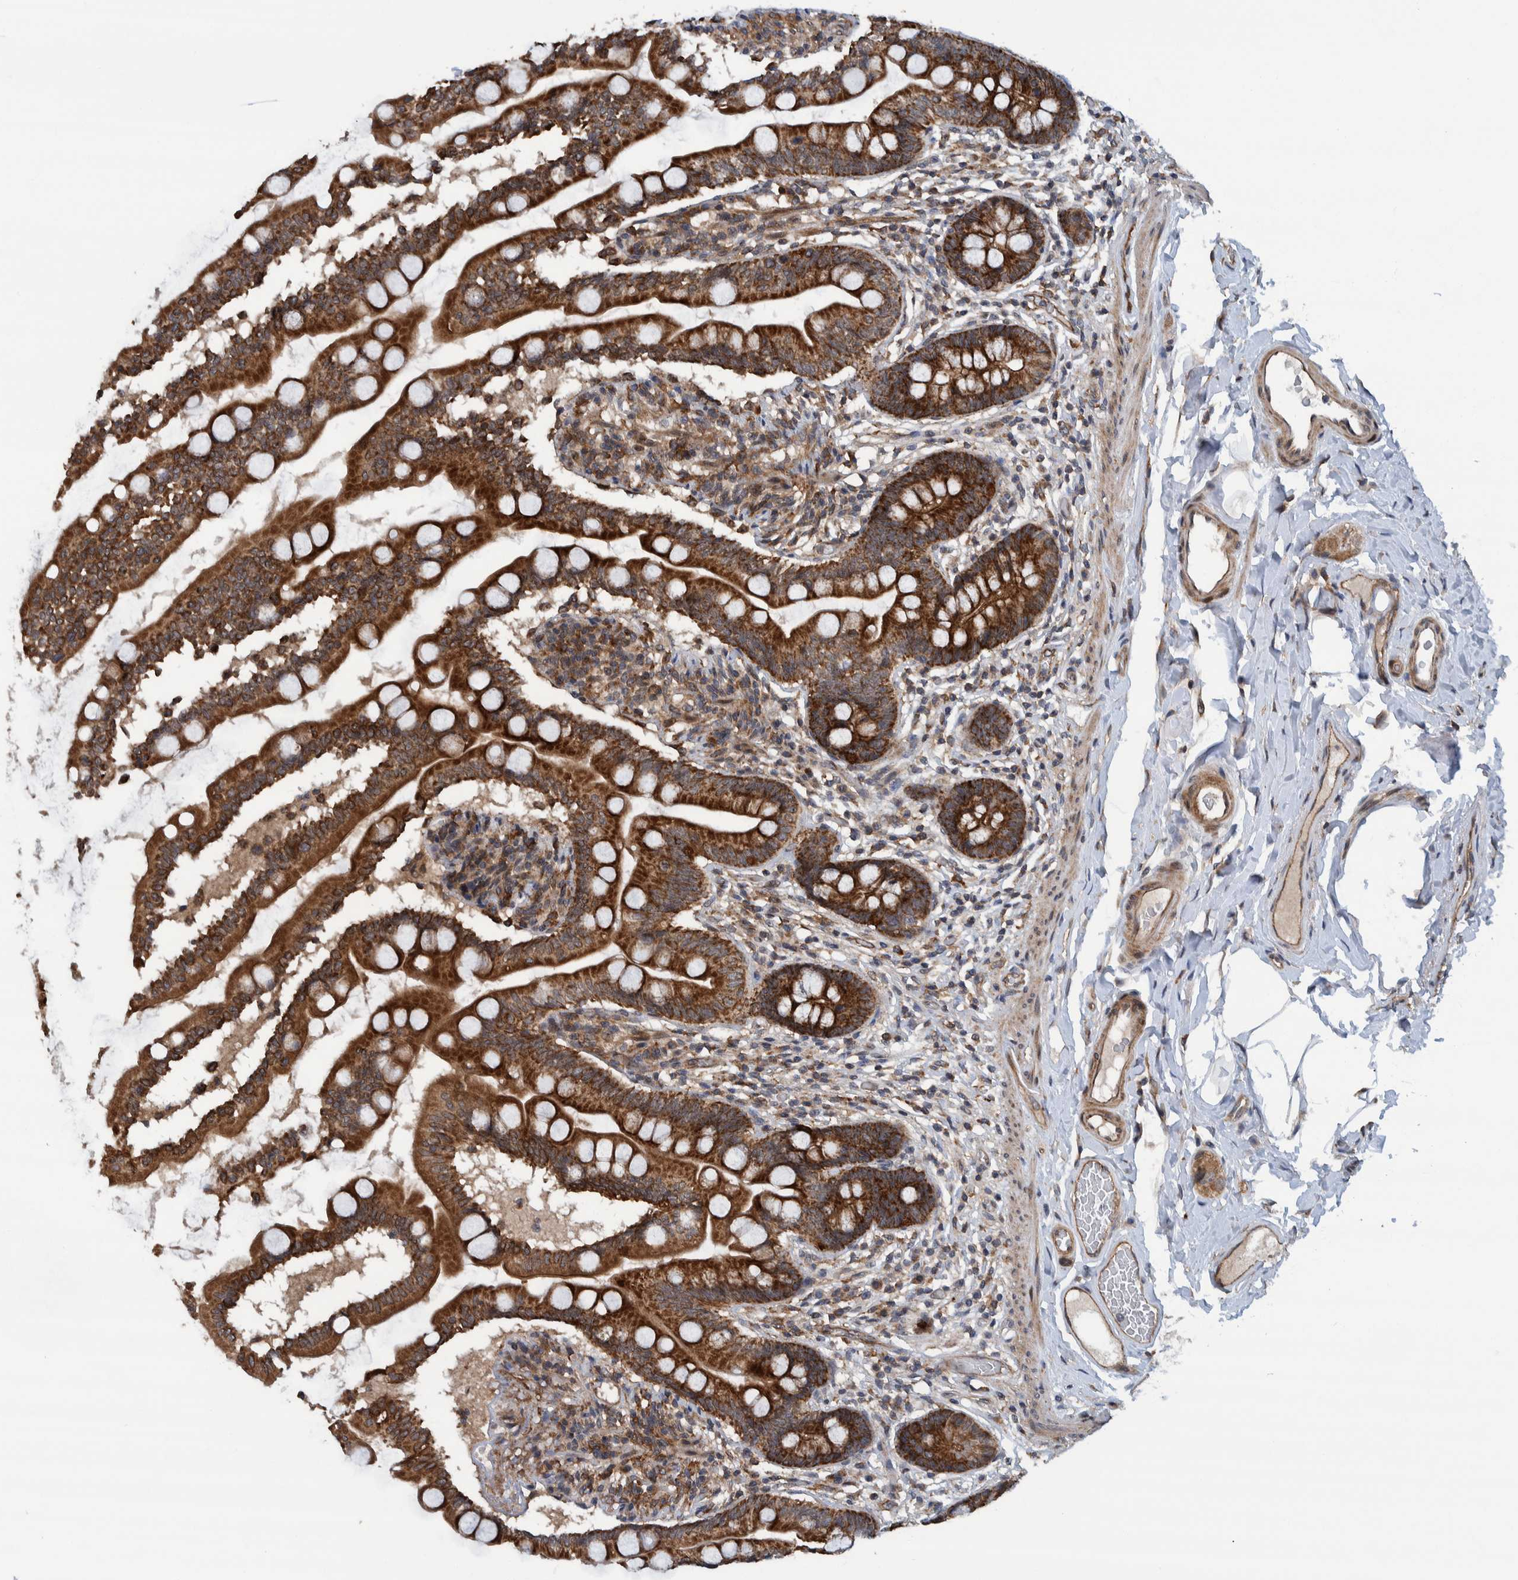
{"staining": {"intensity": "strong", "quantity": ">75%", "location": "cytoplasmic/membranous"}, "tissue": "small intestine", "cell_type": "Glandular cells", "image_type": "normal", "snomed": [{"axis": "morphology", "description": "Normal tissue, NOS"}, {"axis": "topography", "description": "Small intestine"}], "caption": "About >75% of glandular cells in benign small intestine demonstrate strong cytoplasmic/membranous protein expression as visualized by brown immunohistochemical staining.", "gene": "MRPS7", "patient": {"sex": "female", "age": 56}}